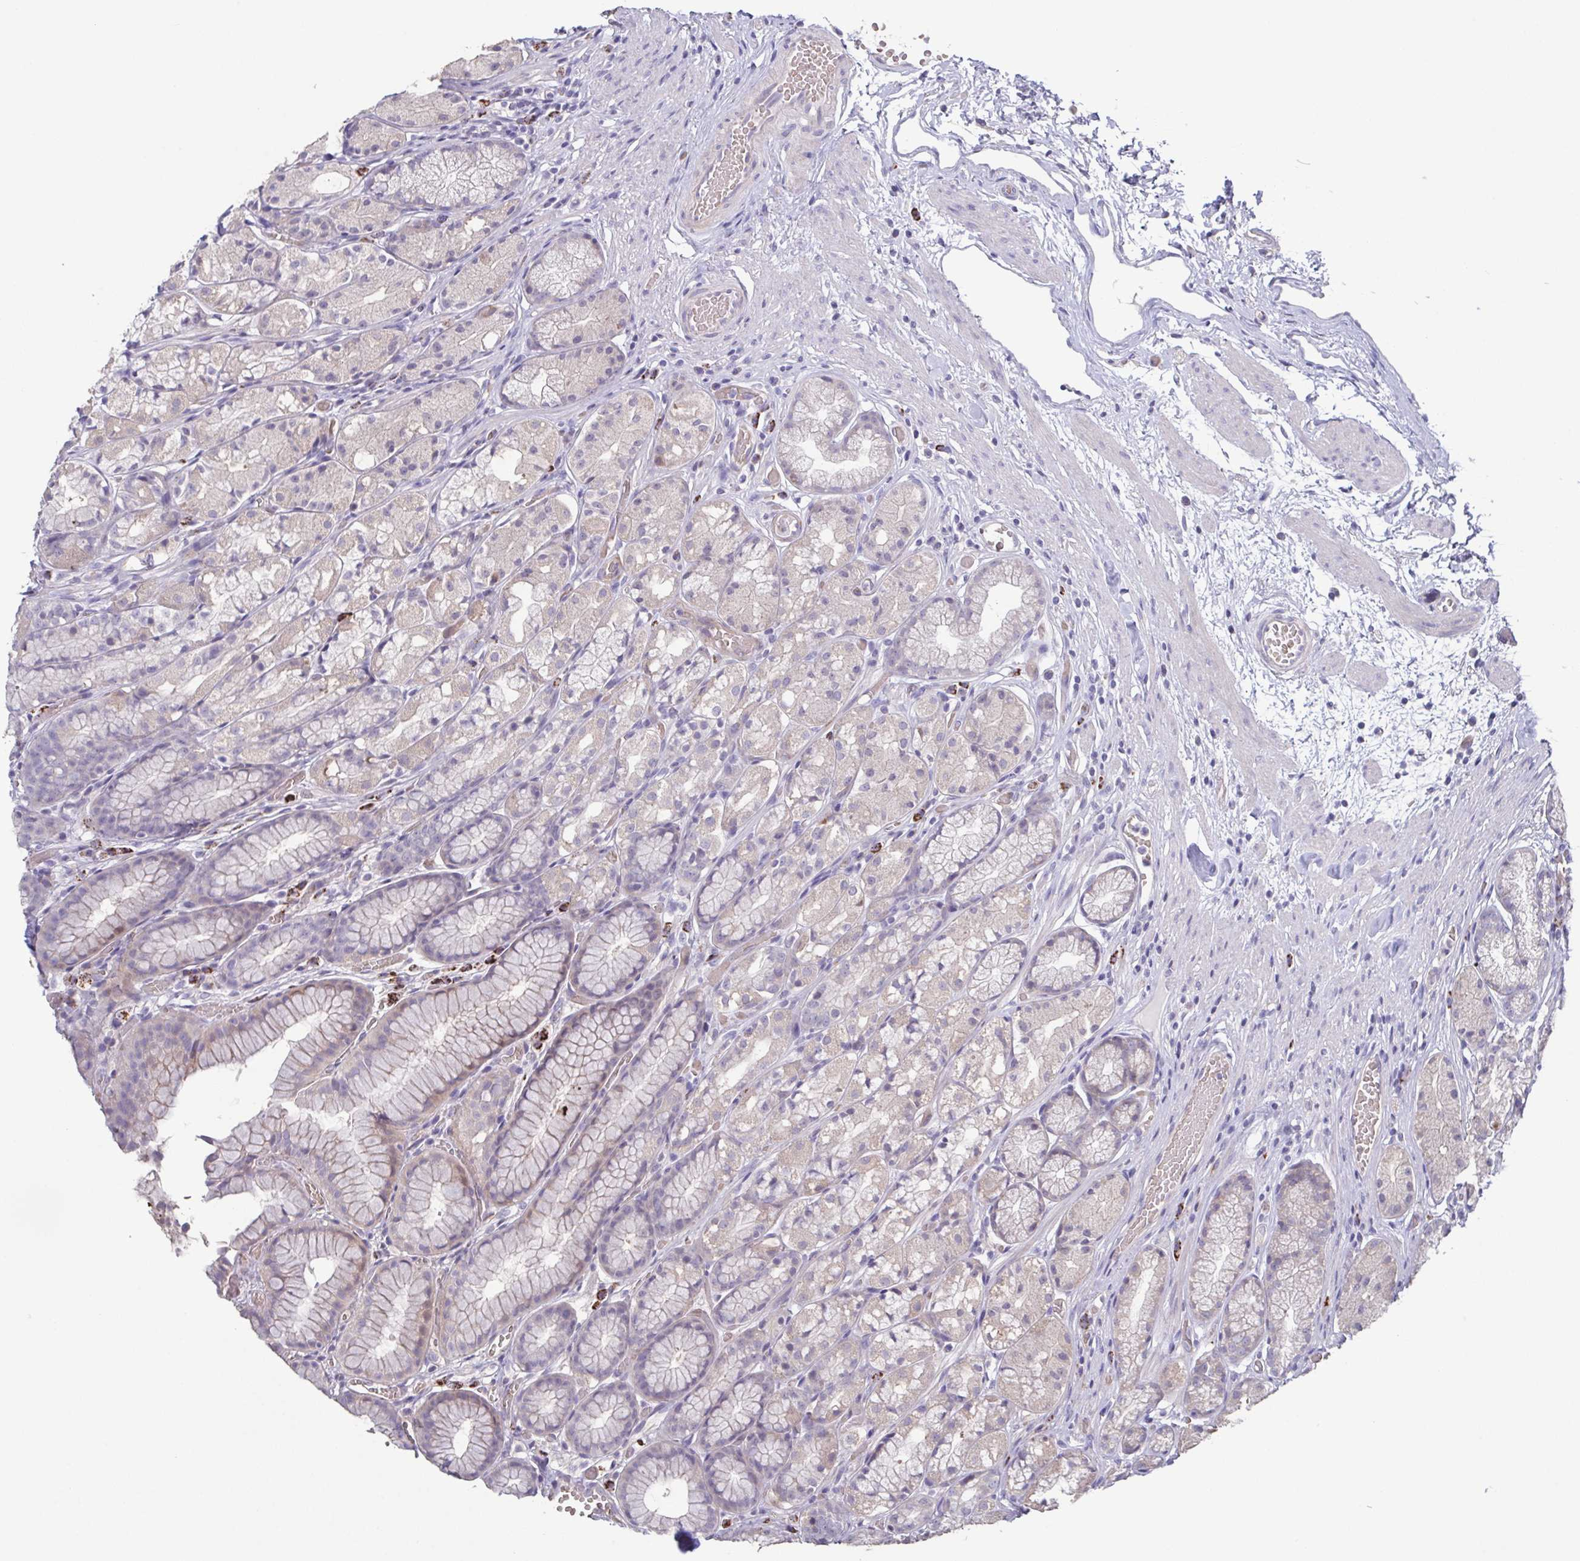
{"staining": {"intensity": "weak", "quantity": "25%-75%", "location": "cytoplasmic/membranous"}, "tissue": "stomach", "cell_type": "Glandular cells", "image_type": "normal", "snomed": [{"axis": "morphology", "description": "Normal tissue, NOS"}, {"axis": "topography", "description": "Stomach"}], "caption": "A micrograph of human stomach stained for a protein demonstrates weak cytoplasmic/membranous brown staining in glandular cells. (Stains: DAB in brown, nuclei in blue, Microscopy: brightfield microscopy at high magnification).", "gene": "GLDC", "patient": {"sex": "male", "age": 70}}